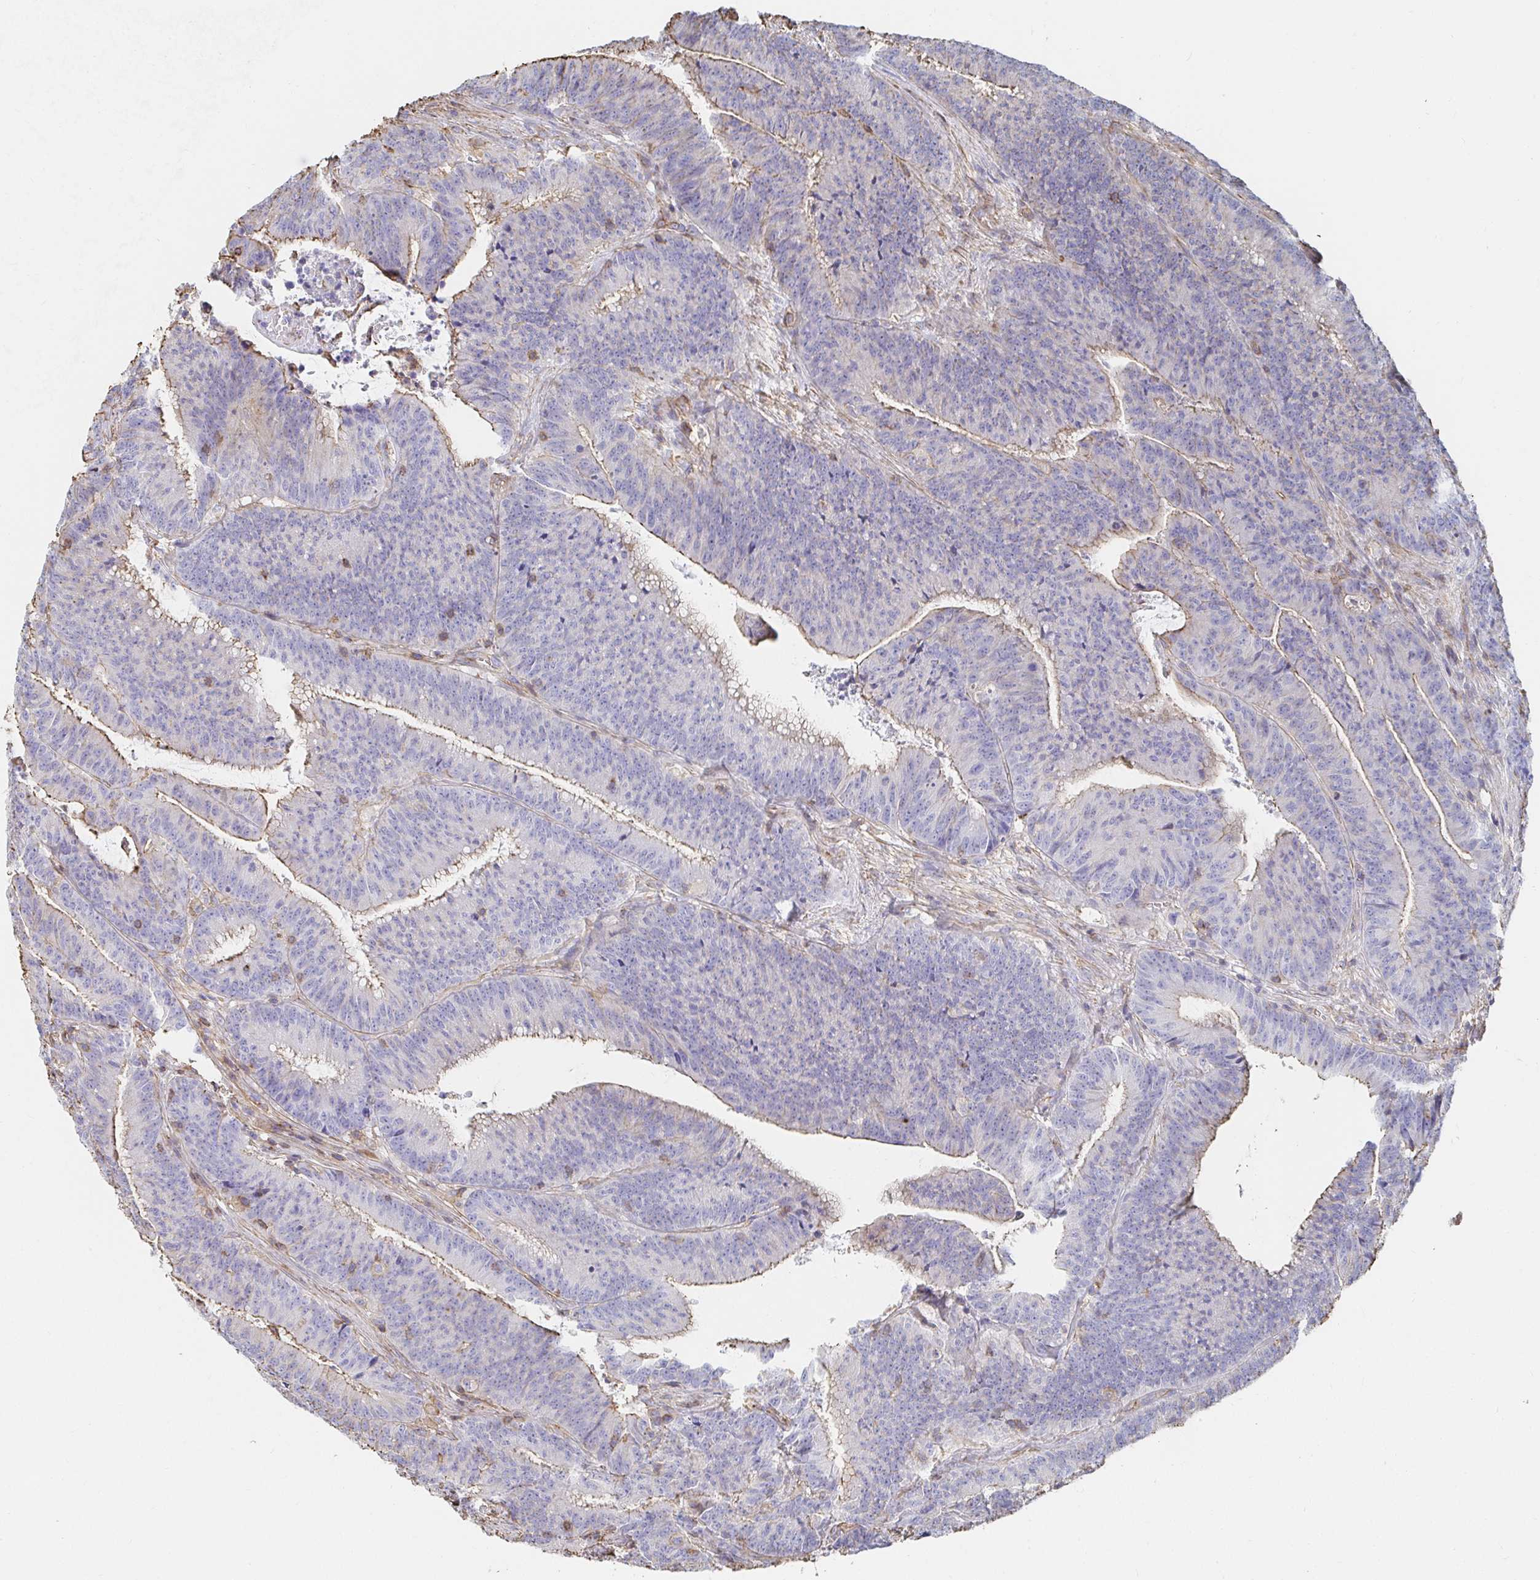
{"staining": {"intensity": "moderate", "quantity": "25%-75%", "location": "cytoplasmic/membranous"}, "tissue": "colorectal cancer", "cell_type": "Tumor cells", "image_type": "cancer", "snomed": [{"axis": "morphology", "description": "Adenocarcinoma, NOS"}, {"axis": "topography", "description": "Colon"}], "caption": "A medium amount of moderate cytoplasmic/membranous expression is appreciated in about 25%-75% of tumor cells in adenocarcinoma (colorectal) tissue.", "gene": "PTPN14", "patient": {"sex": "female", "age": 78}}